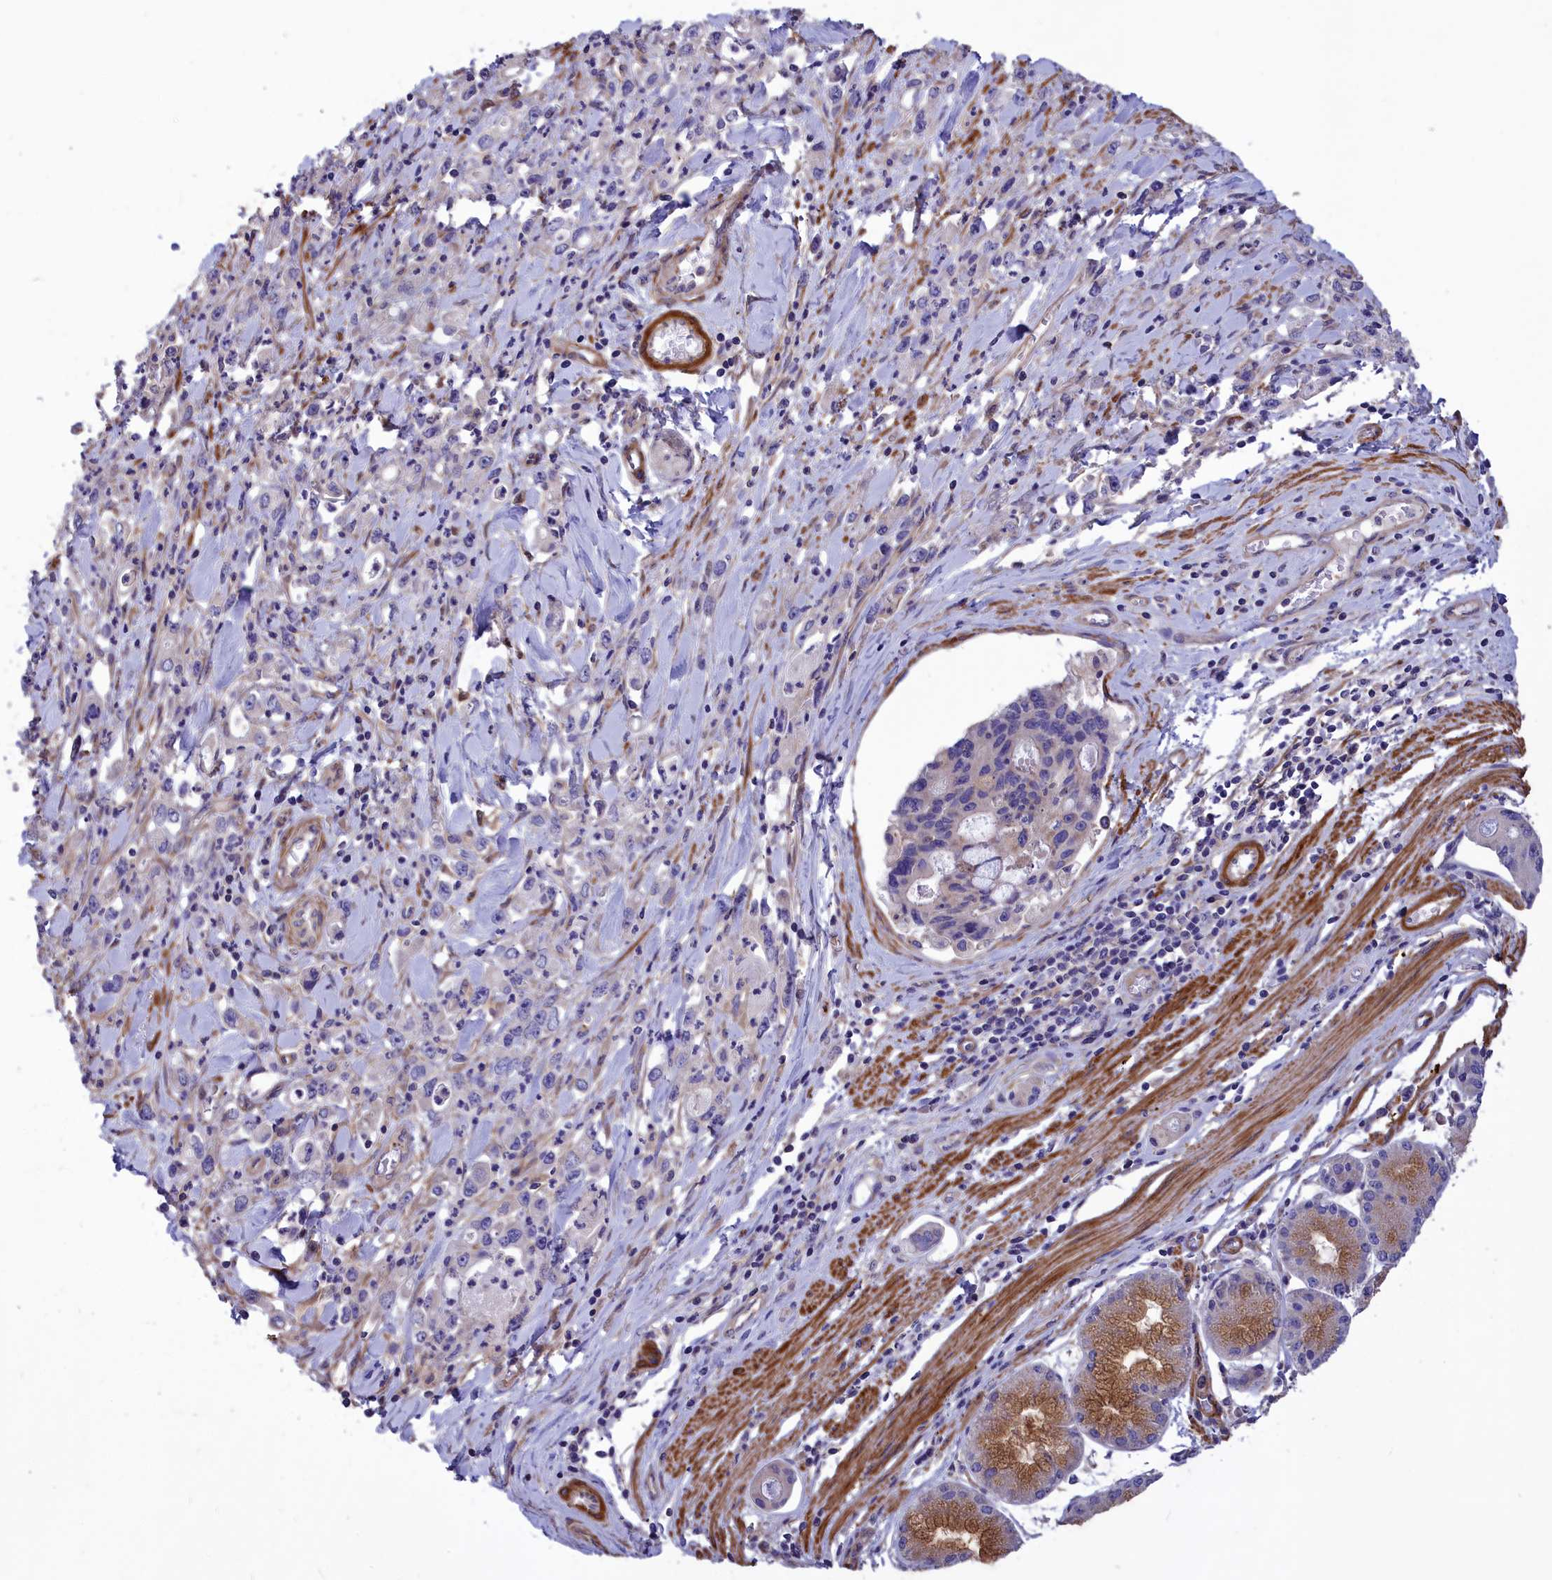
{"staining": {"intensity": "negative", "quantity": "none", "location": "none"}, "tissue": "stomach cancer", "cell_type": "Tumor cells", "image_type": "cancer", "snomed": [{"axis": "morphology", "description": "Adenocarcinoma, NOS"}, {"axis": "topography", "description": "Stomach, lower"}], "caption": "Immunohistochemical staining of human stomach adenocarcinoma shows no significant staining in tumor cells. The staining is performed using DAB (3,3'-diaminobenzidine) brown chromogen with nuclei counter-stained in using hematoxylin.", "gene": "AMDHD2", "patient": {"sex": "female", "age": 43}}